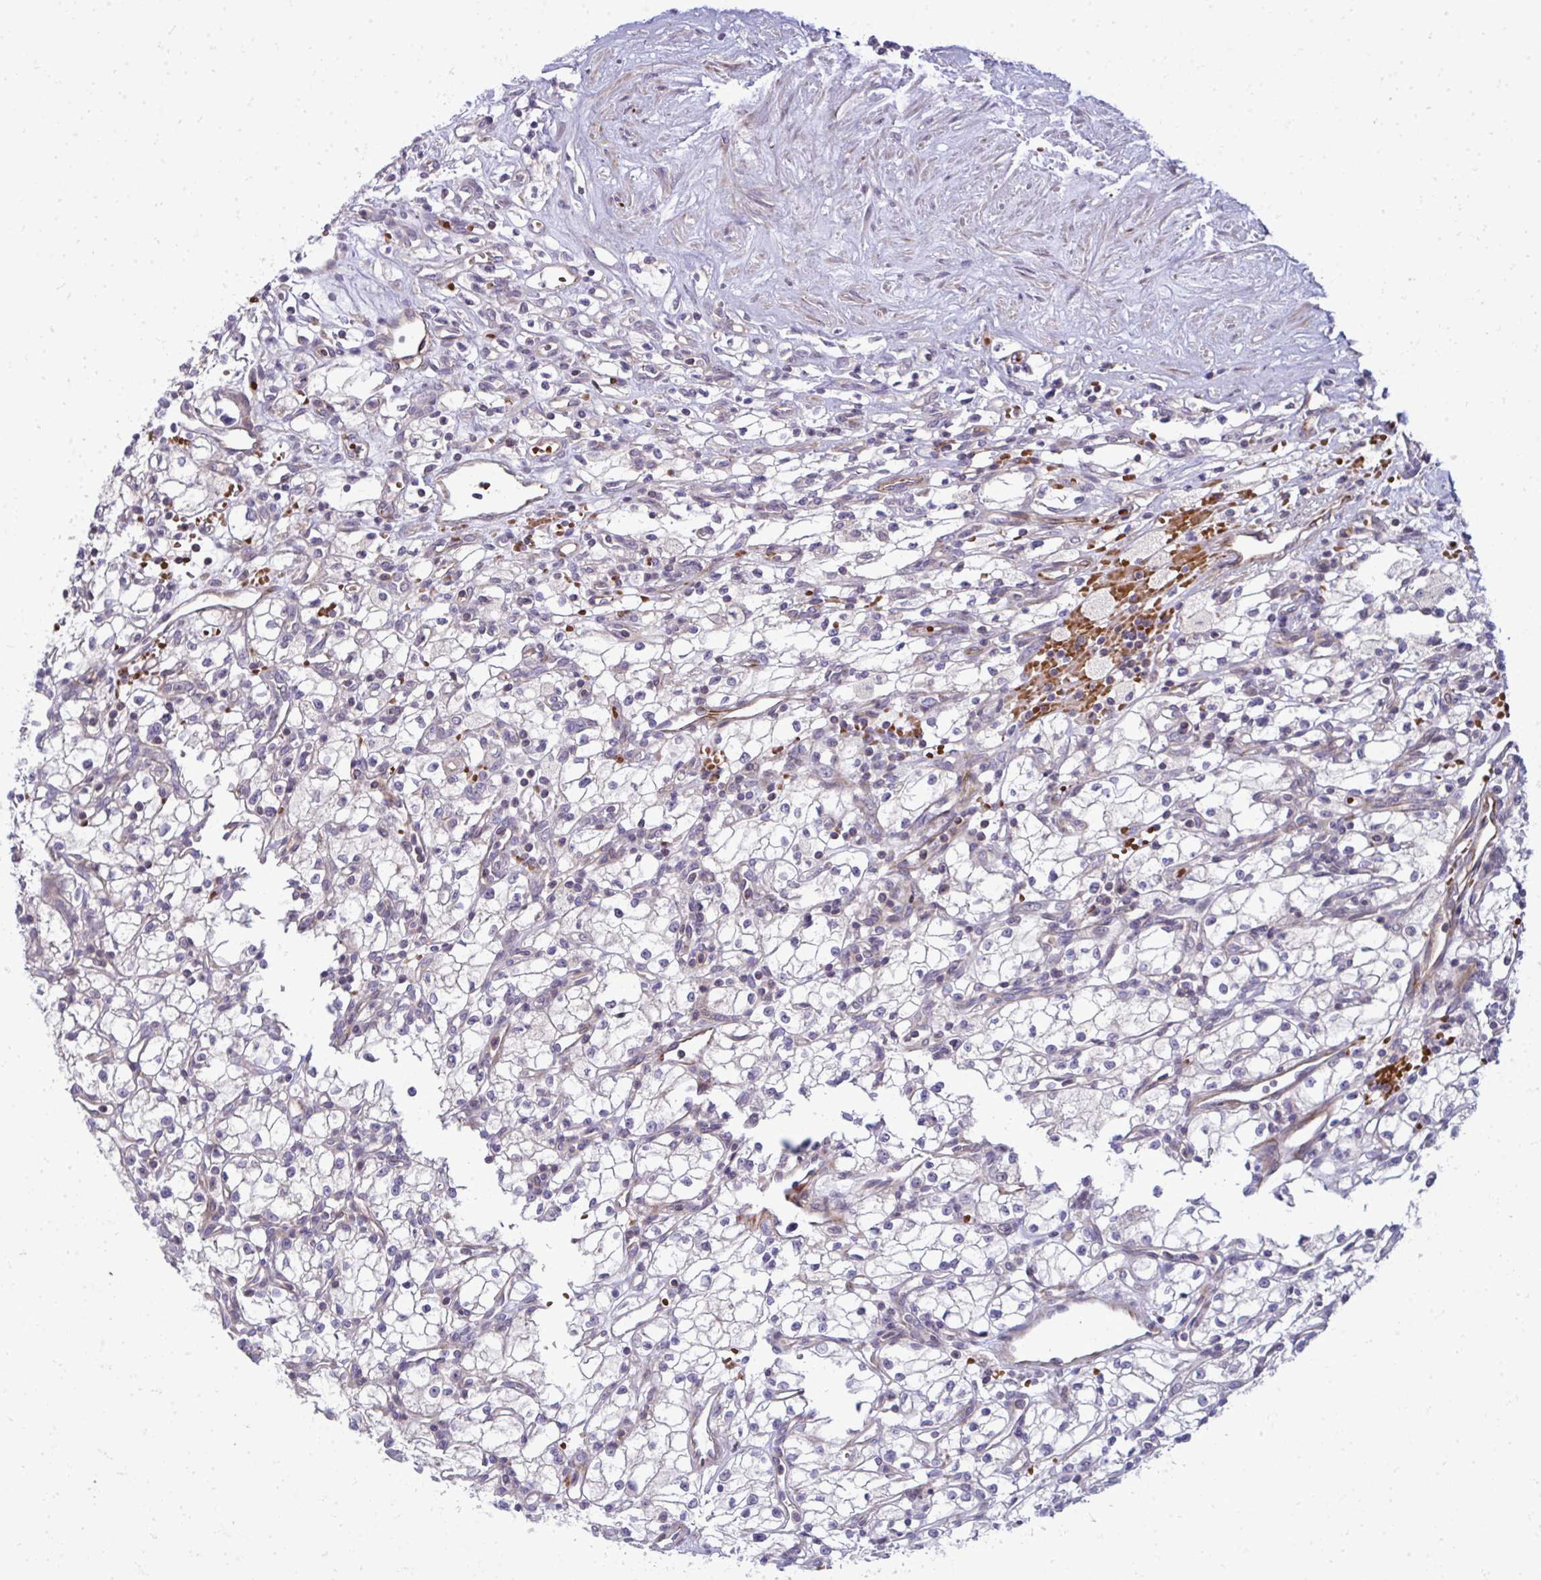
{"staining": {"intensity": "negative", "quantity": "none", "location": "none"}, "tissue": "renal cancer", "cell_type": "Tumor cells", "image_type": "cancer", "snomed": [{"axis": "morphology", "description": "Adenocarcinoma, NOS"}, {"axis": "topography", "description": "Kidney"}], "caption": "High magnification brightfield microscopy of renal cancer (adenocarcinoma) stained with DAB (brown) and counterstained with hematoxylin (blue): tumor cells show no significant expression. (Stains: DAB (3,3'-diaminobenzidine) immunohistochemistry (IHC) with hematoxylin counter stain, Microscopy: brightfield microscopy at high magnification).", "gene": "SLC14A1", "patient": {"sex": "male", "age": 59}}